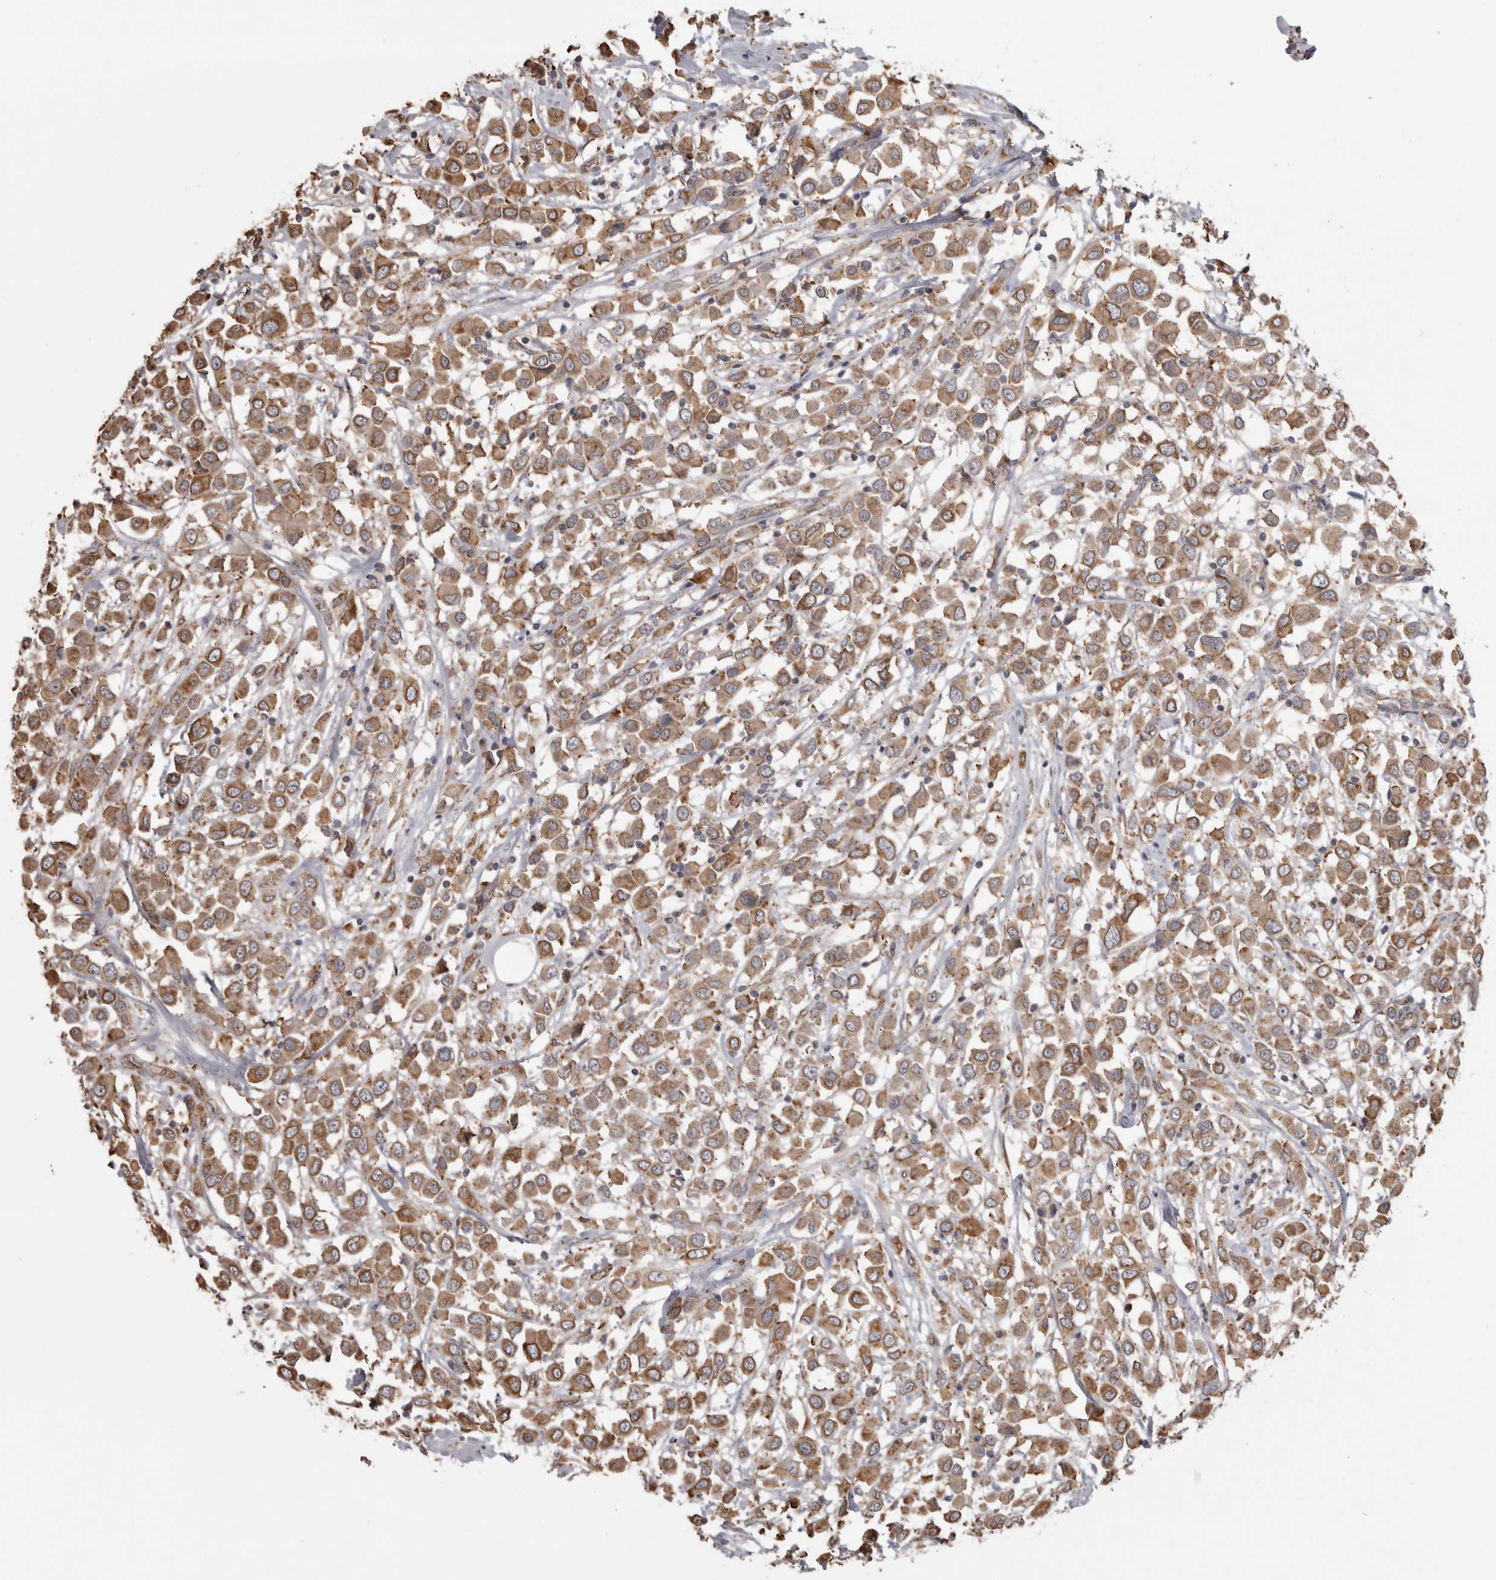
{"staining": {"intensity": "moderate", "quantity": ">75%", "location": "cytoplasmic/membranous"}, "tissue": "breast cancer", "cell_type": "Tumor cells", "image_type": "cancer", "snomed": [{"axis": "morphology", "description": "Duct carcinoma"}, {"axis": "topography", "description": "Breast"}], "caption": "Protein expression analysis of human breast cancer (invasive ductal carcinoma) reveals moderate cytoplasmic/membranous positivity in approximately >75% of tumor cells. (DAB (3,3'-diaminobenzidine) = brown stain, brightfield microscopy at high magnification).", "gene": "PON2", "patient": {"sex": "female", "age": 61}}